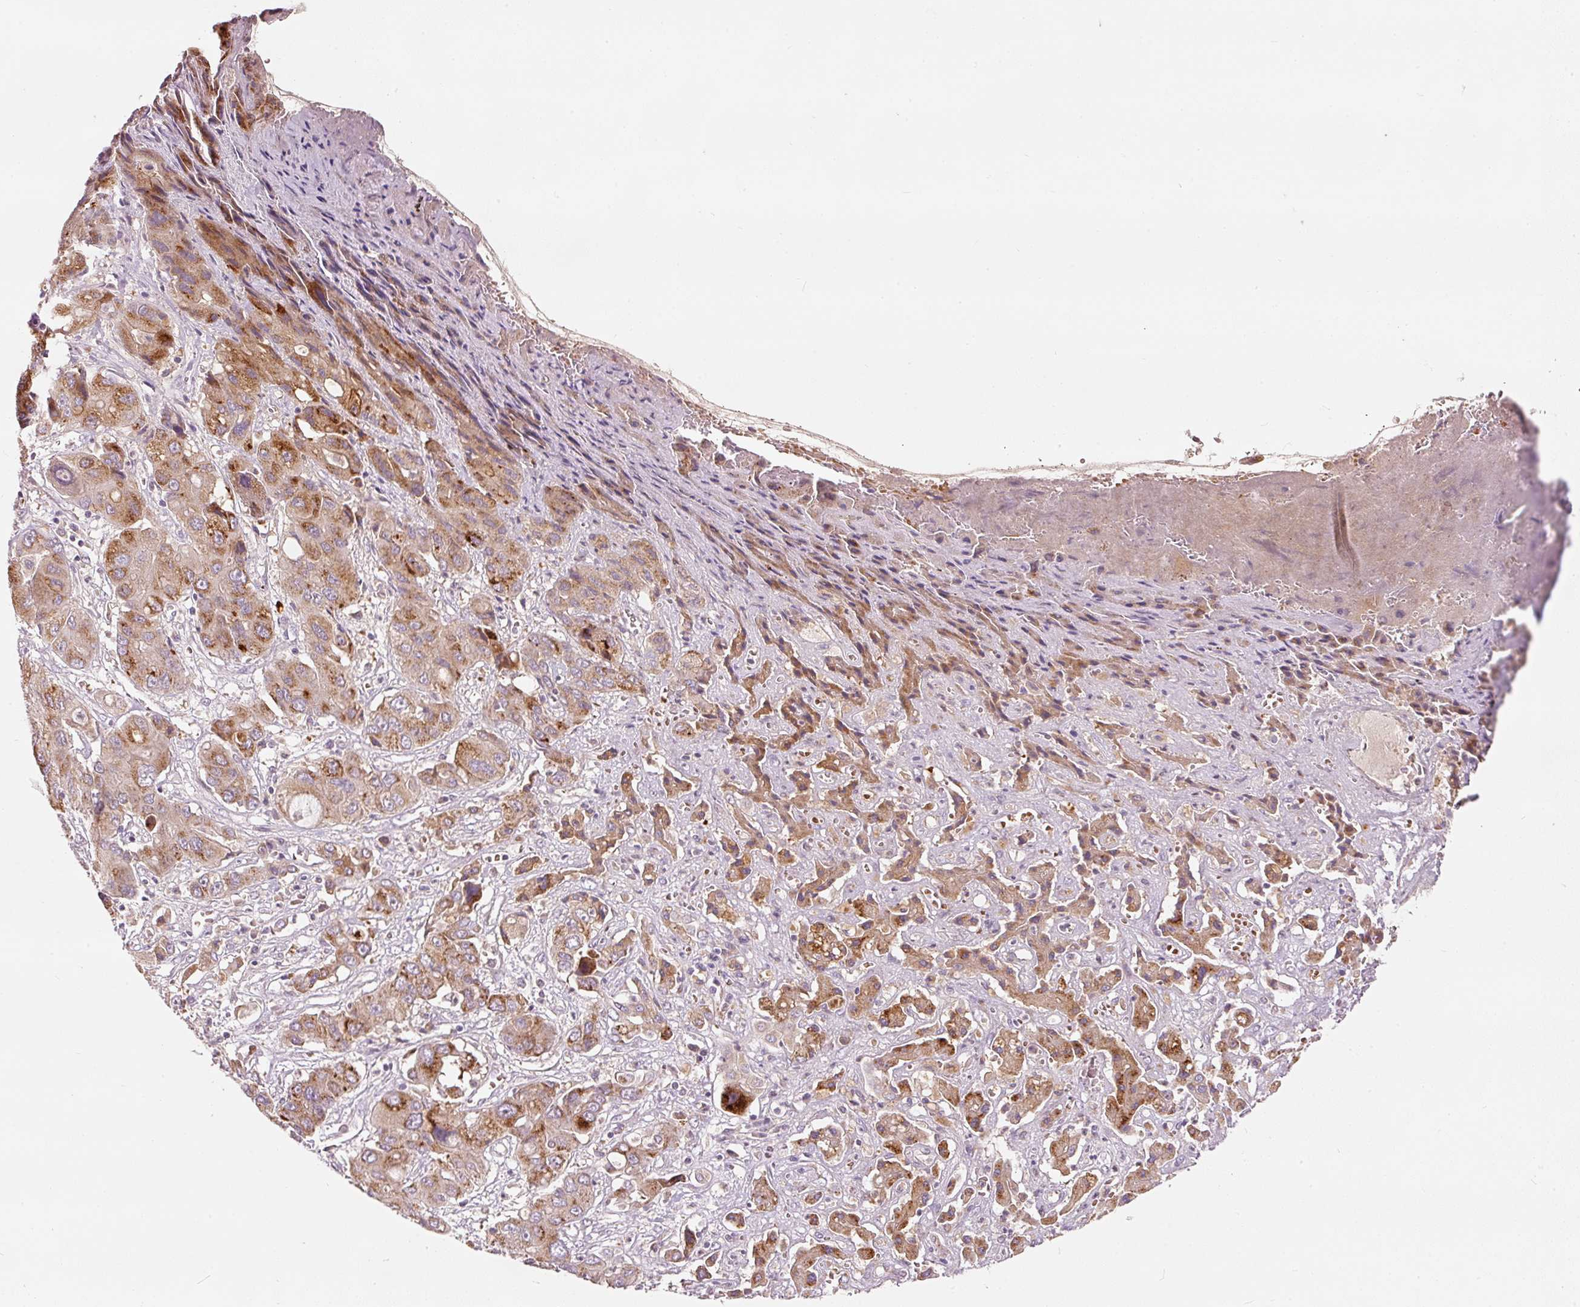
{"staining": {"intensity": "moderate", "quantity": ">75%", "location": "cytoplasmic/membranous"}, "tissue": "liver cancer", "cell_type": "Tumor cells", "image_type": "cancer", "snomed": [{"axis": "morphology", "description": "Cholangiocarcinoma"}, {"axis": "topography", "description": "Liver"}], "caption": "Immunohistochemistry (IHC) (DAB (3,3'-diaminobenzidine)) staining of liver cancer displays moderate cytoplasmic/membranous protein expression in about >75% of tumor cells.", "gene": "KLHL21", "patient": {"sex": "male", "age": 67}}